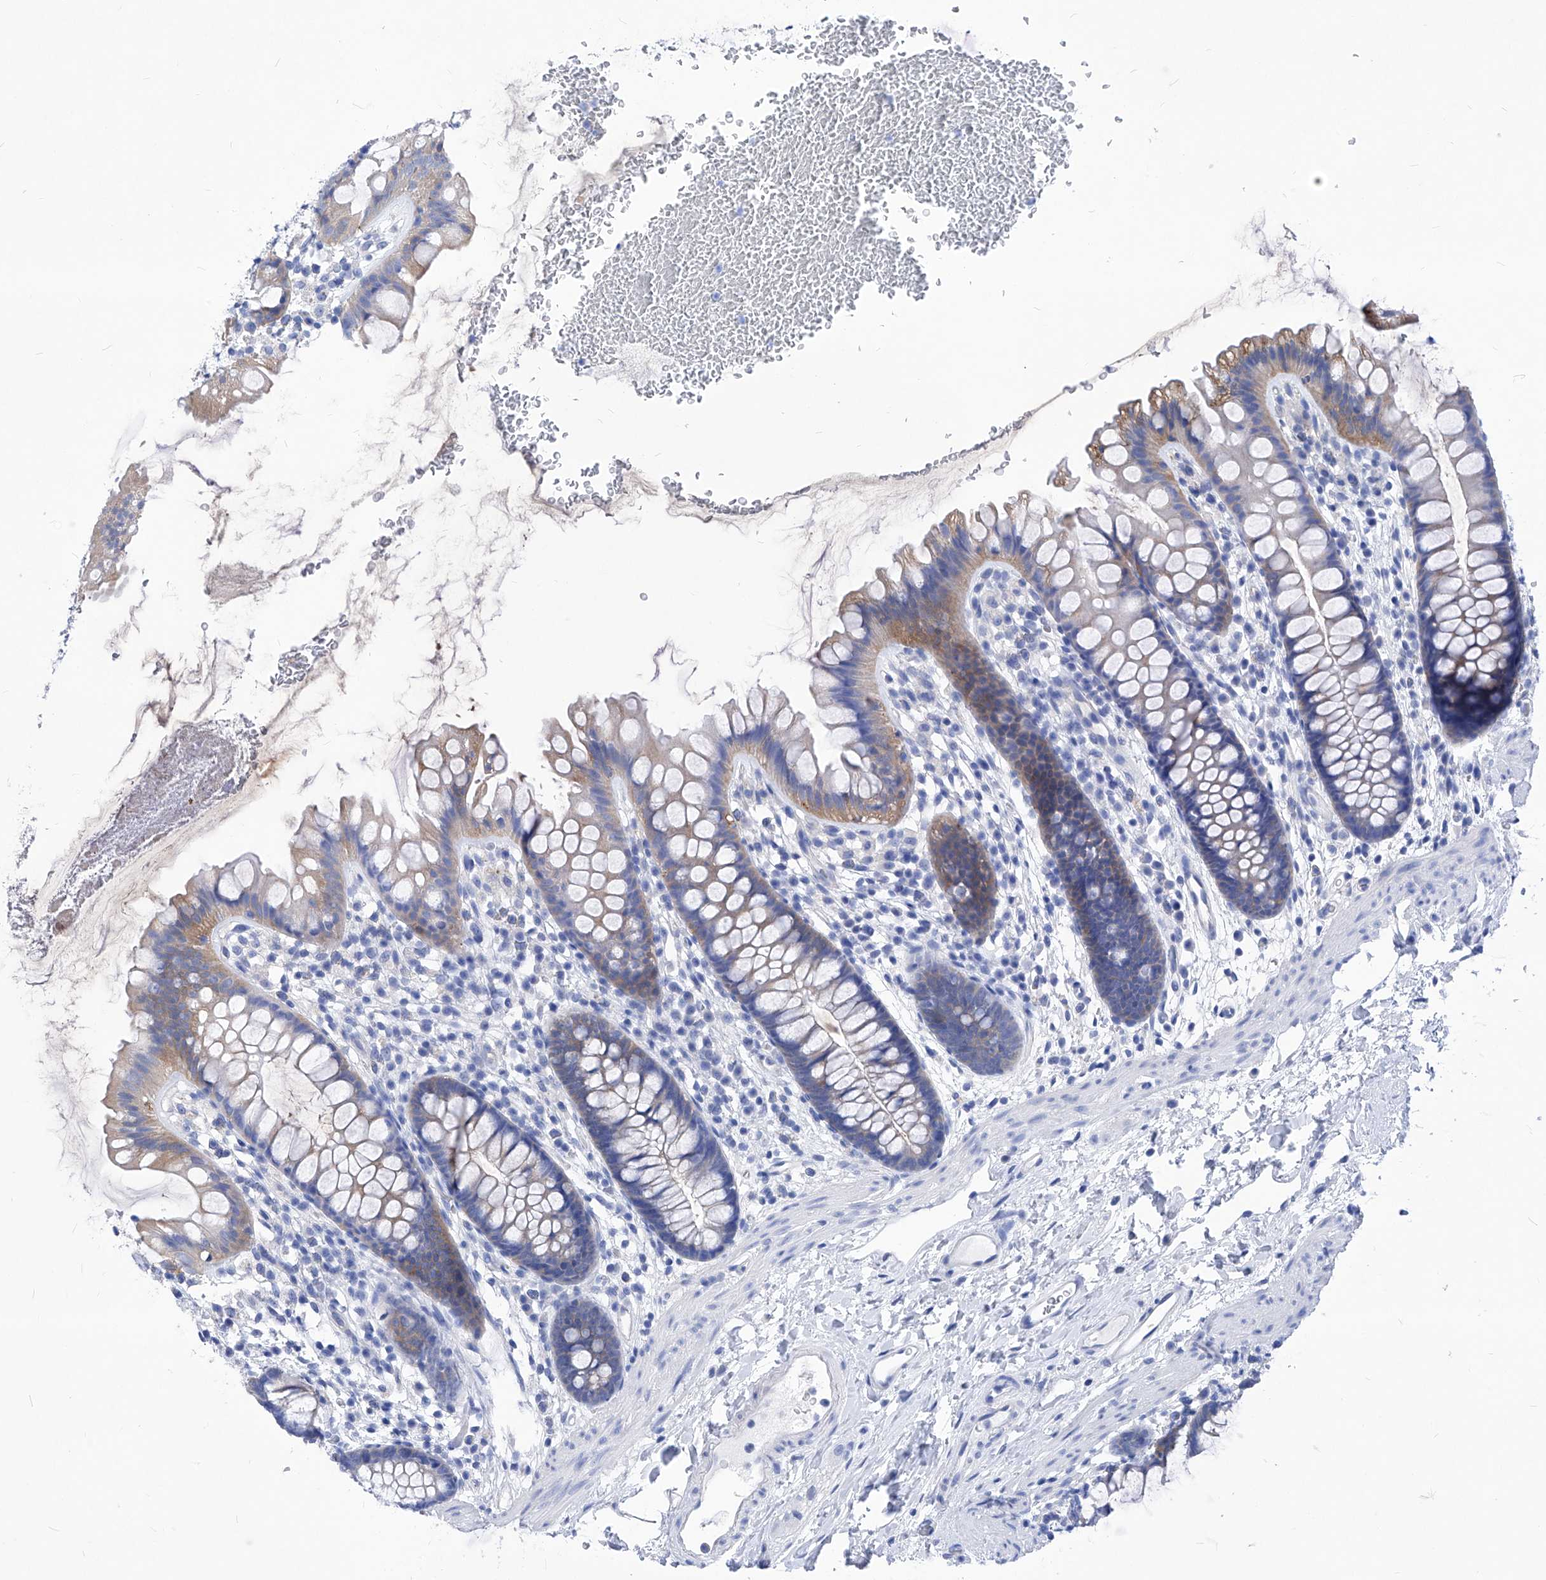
{"staining": {"intensity": "negative", "quantity": "none", "location": "none"}, "tissue": "colon", "cell_type": "Endothelial cells", "image_type": "normal", "snomed": [{"axis": "morphology", "description": "Normal tissue, NOS"}, {"axis": "topography", "description": "Colon"}], "caption": "Immunohistochemical staining of benign colon demonstrates no significant positivity in endothelial cells. Brightfield microscopy of immunohistochemistry (IHC) stained with DAB (brown) and hematoxylin (blue), captured at high magnification.", "gene": "XPNPEP1", "patient": {"sex": "female", "age": 62}}